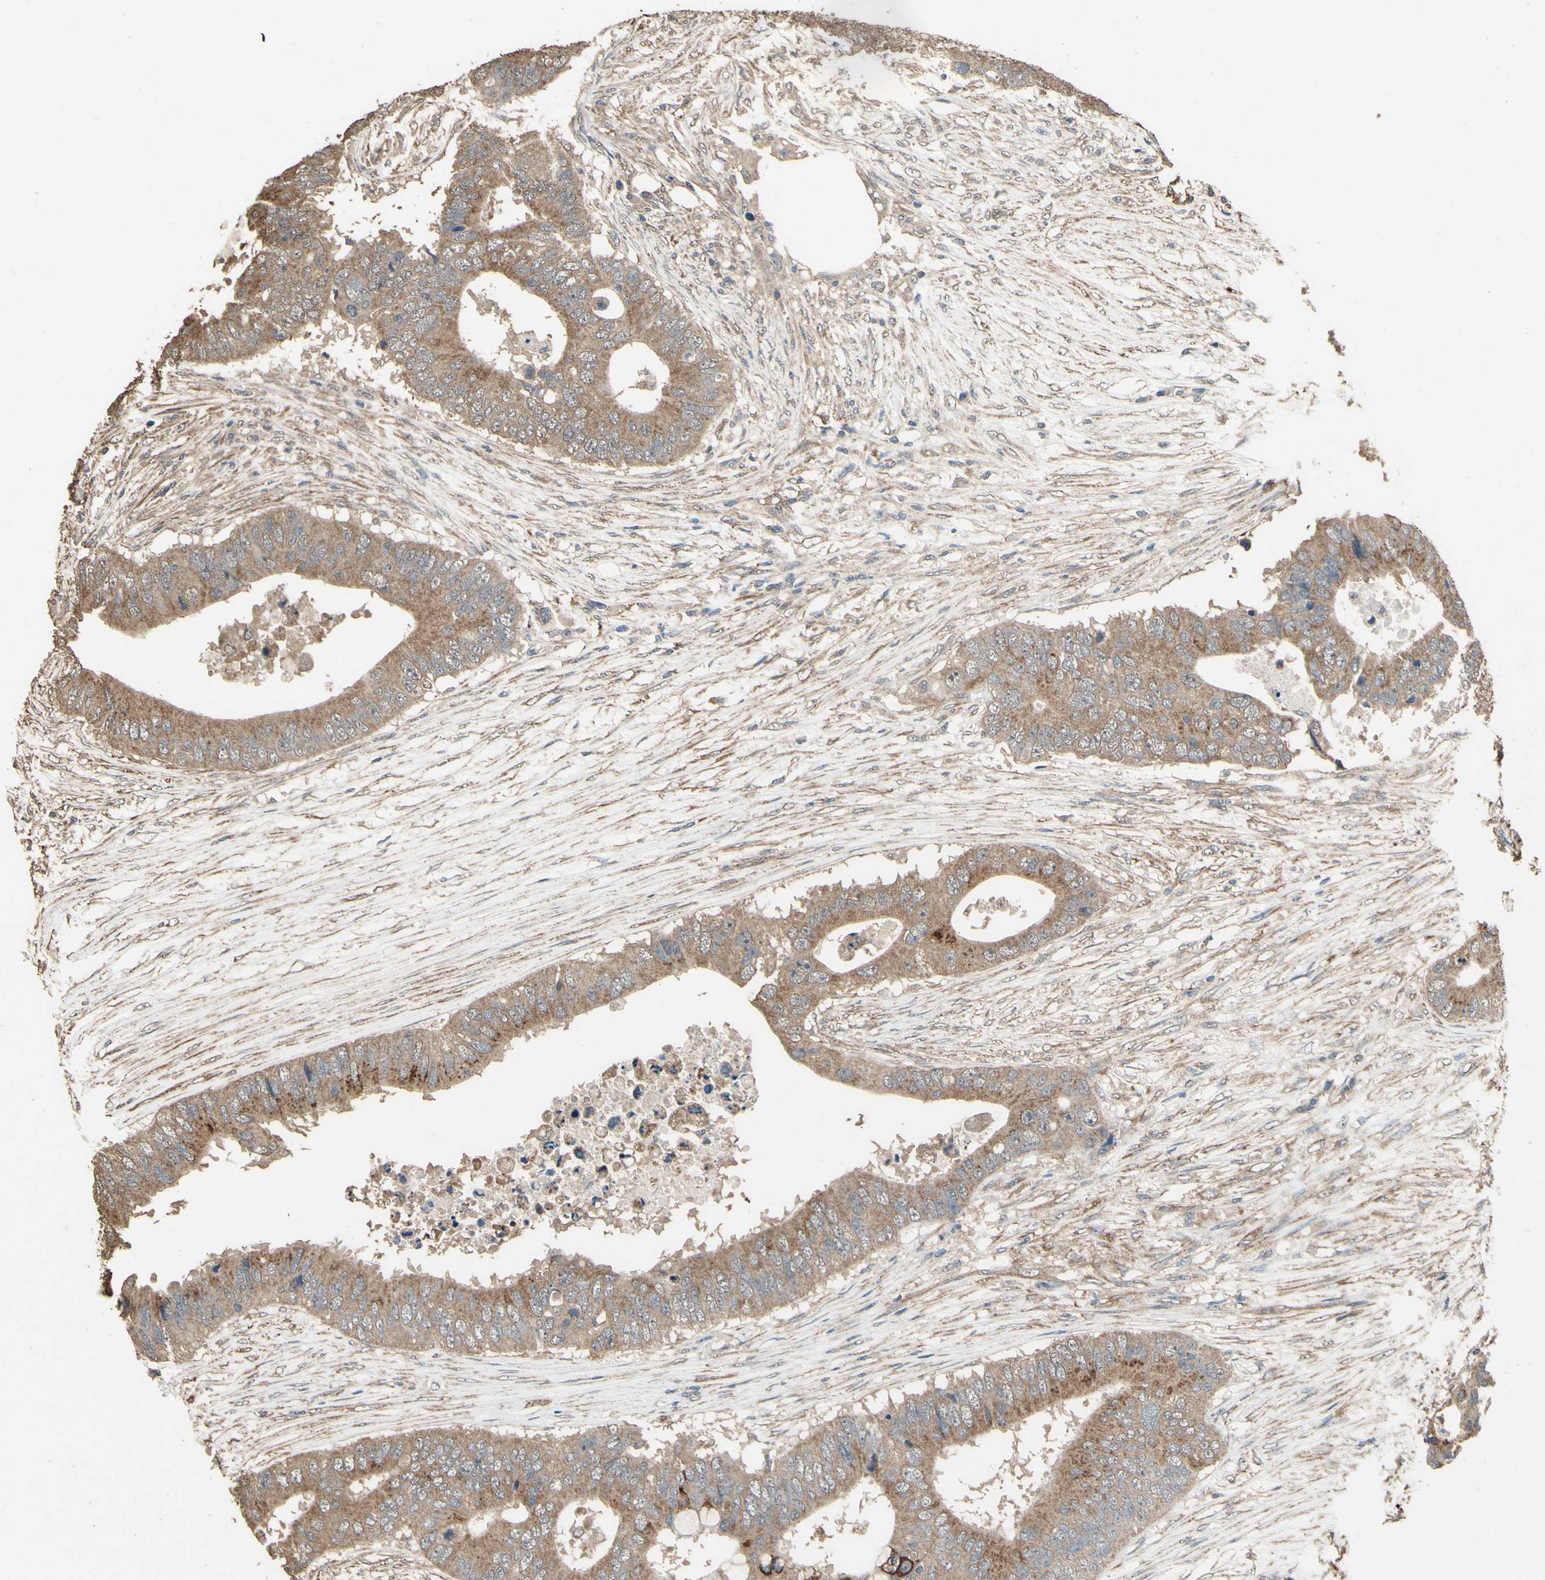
{"staining": {"intensity": "moderate", "quantity": "25%-75%", "location": "cytoplasmic/membranous"}, "tissue": "colorectal cancer", "cell_type": "Tumor cells", "image_type": "cancer", "snomed": [{"axis": "morphology", "description": "Adenocarcinoma, NOS"}, {"axis": "topography", "description": "Colon"}], "caption": "Colorectal adenocarcinoma stained with DAB immunohistochemistry (IHC) demonstrates medium levels of moderate cytoplasmic/membranous positivity in approximately 25%-75% of tumor cells.", "gene": "TSPO", "patient": {"sex": "male", "age": 71}}